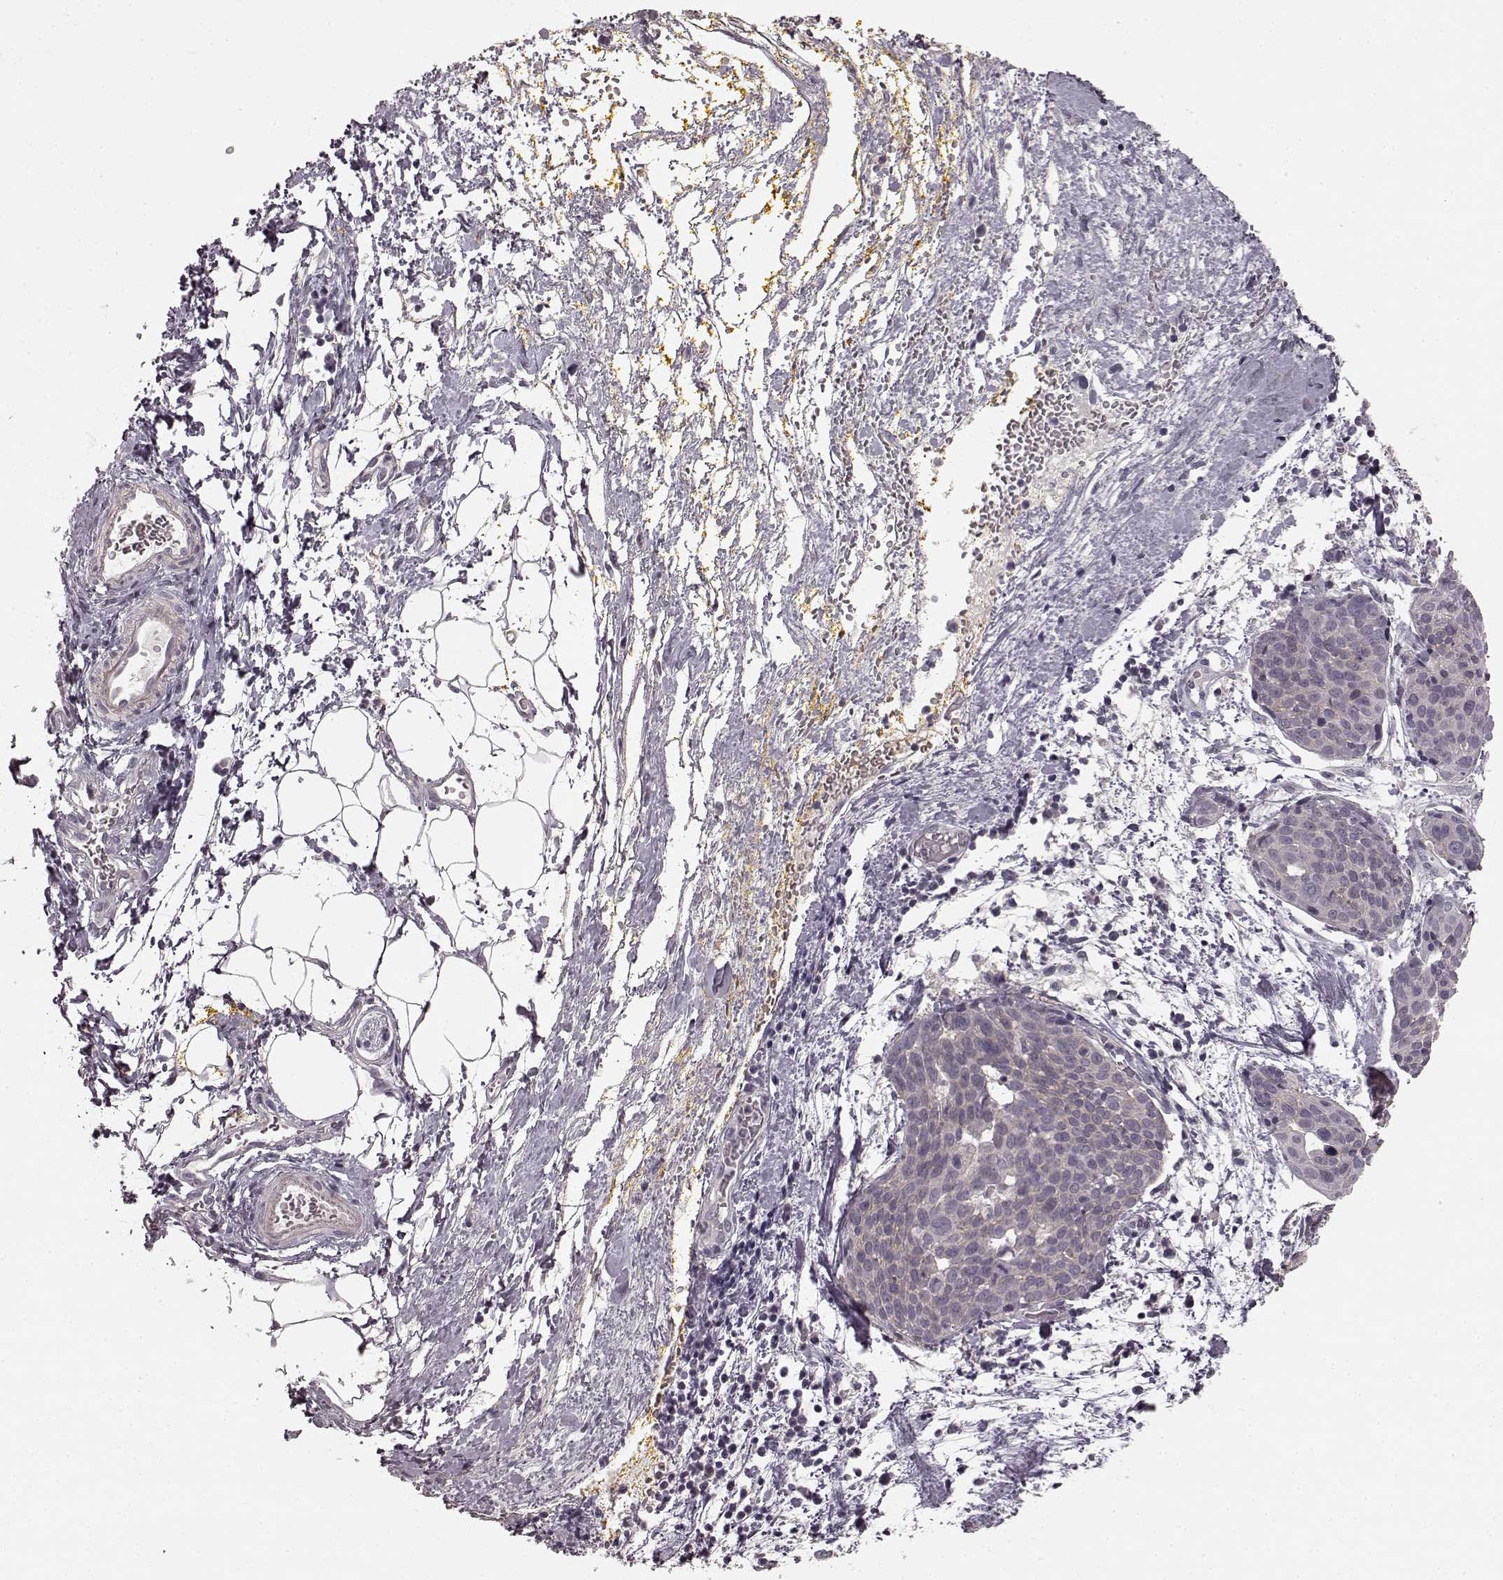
{"staining": {"intensity": "negative", "quantity": "none", "location": "none"}, "tissue": "cervical cancer", "cell_type": "Tumor cells", "image_type": "cancer", "snomed": [{"axis": "morphology", "description": "Squamous cell carcinoma, NOS"}, {"axis": "topography", "description": "Cervix"}], "caption": "Cervical cancer was stained to show a protein in brown. There is no significant positivity in tumor cells.", "gene": "PRKCE", "patient": {"sex": "female", "age": 39}}